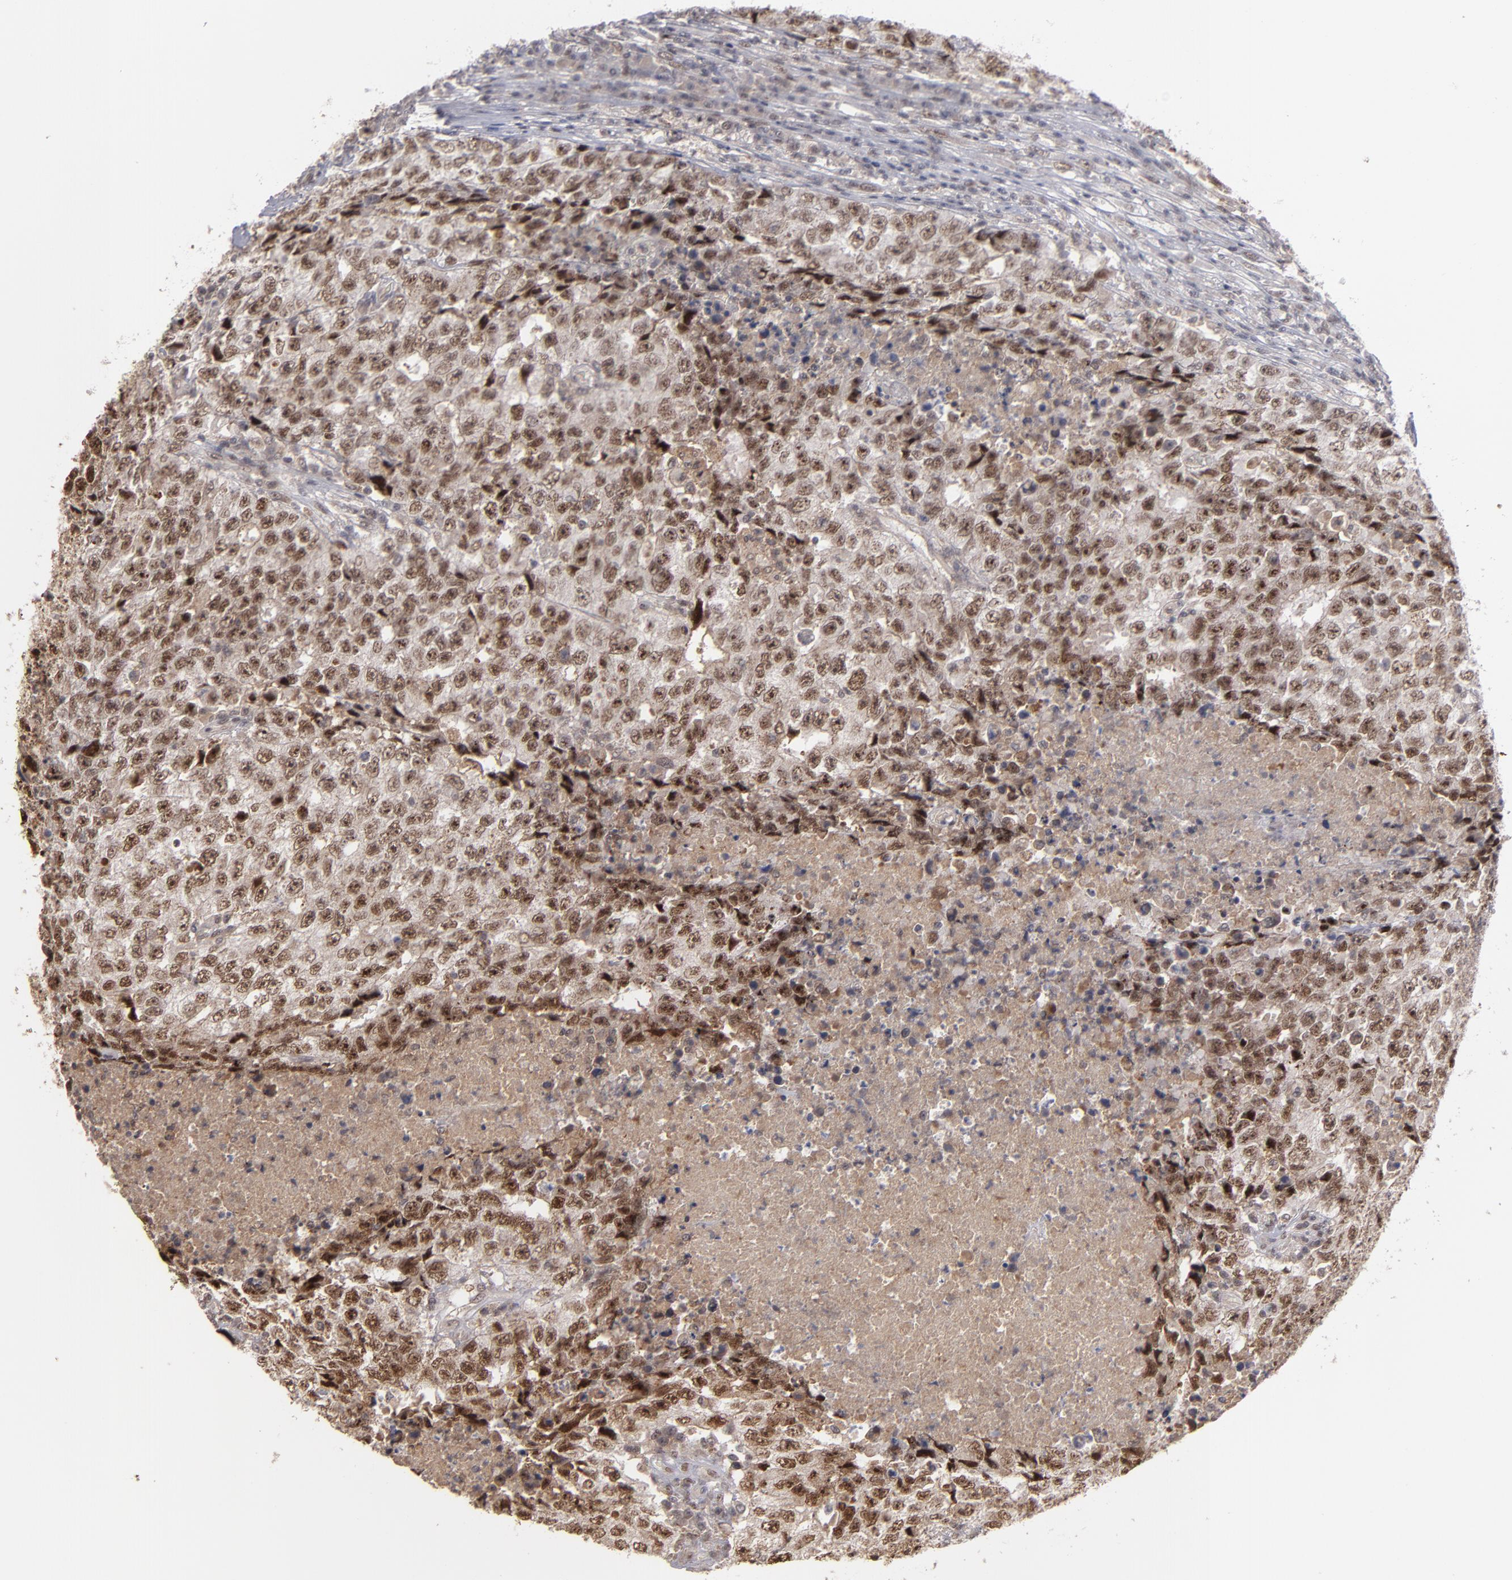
{"staining": {"intensity": "moderate", "quantity": ">75%", "location": "nuclear"}, "tissue": "testis cancer", "cell_type": "Tumor cells", "image_type": "cancer", "snomed": [{"axis": "morphology", "description": "Necrosis, NOS"}, {"axis": "morphology", "description": "Carcinoma, Embryonal, NOS"}, {"axis": "topography", "description": "Testis"}], "caption": "IHC of testis cancer displays medium levels of moderate nuclear staining in approximately >75% of tumor cells.", "gene": "ZNF234", "patient": {"sex": "male", "age": 19}}